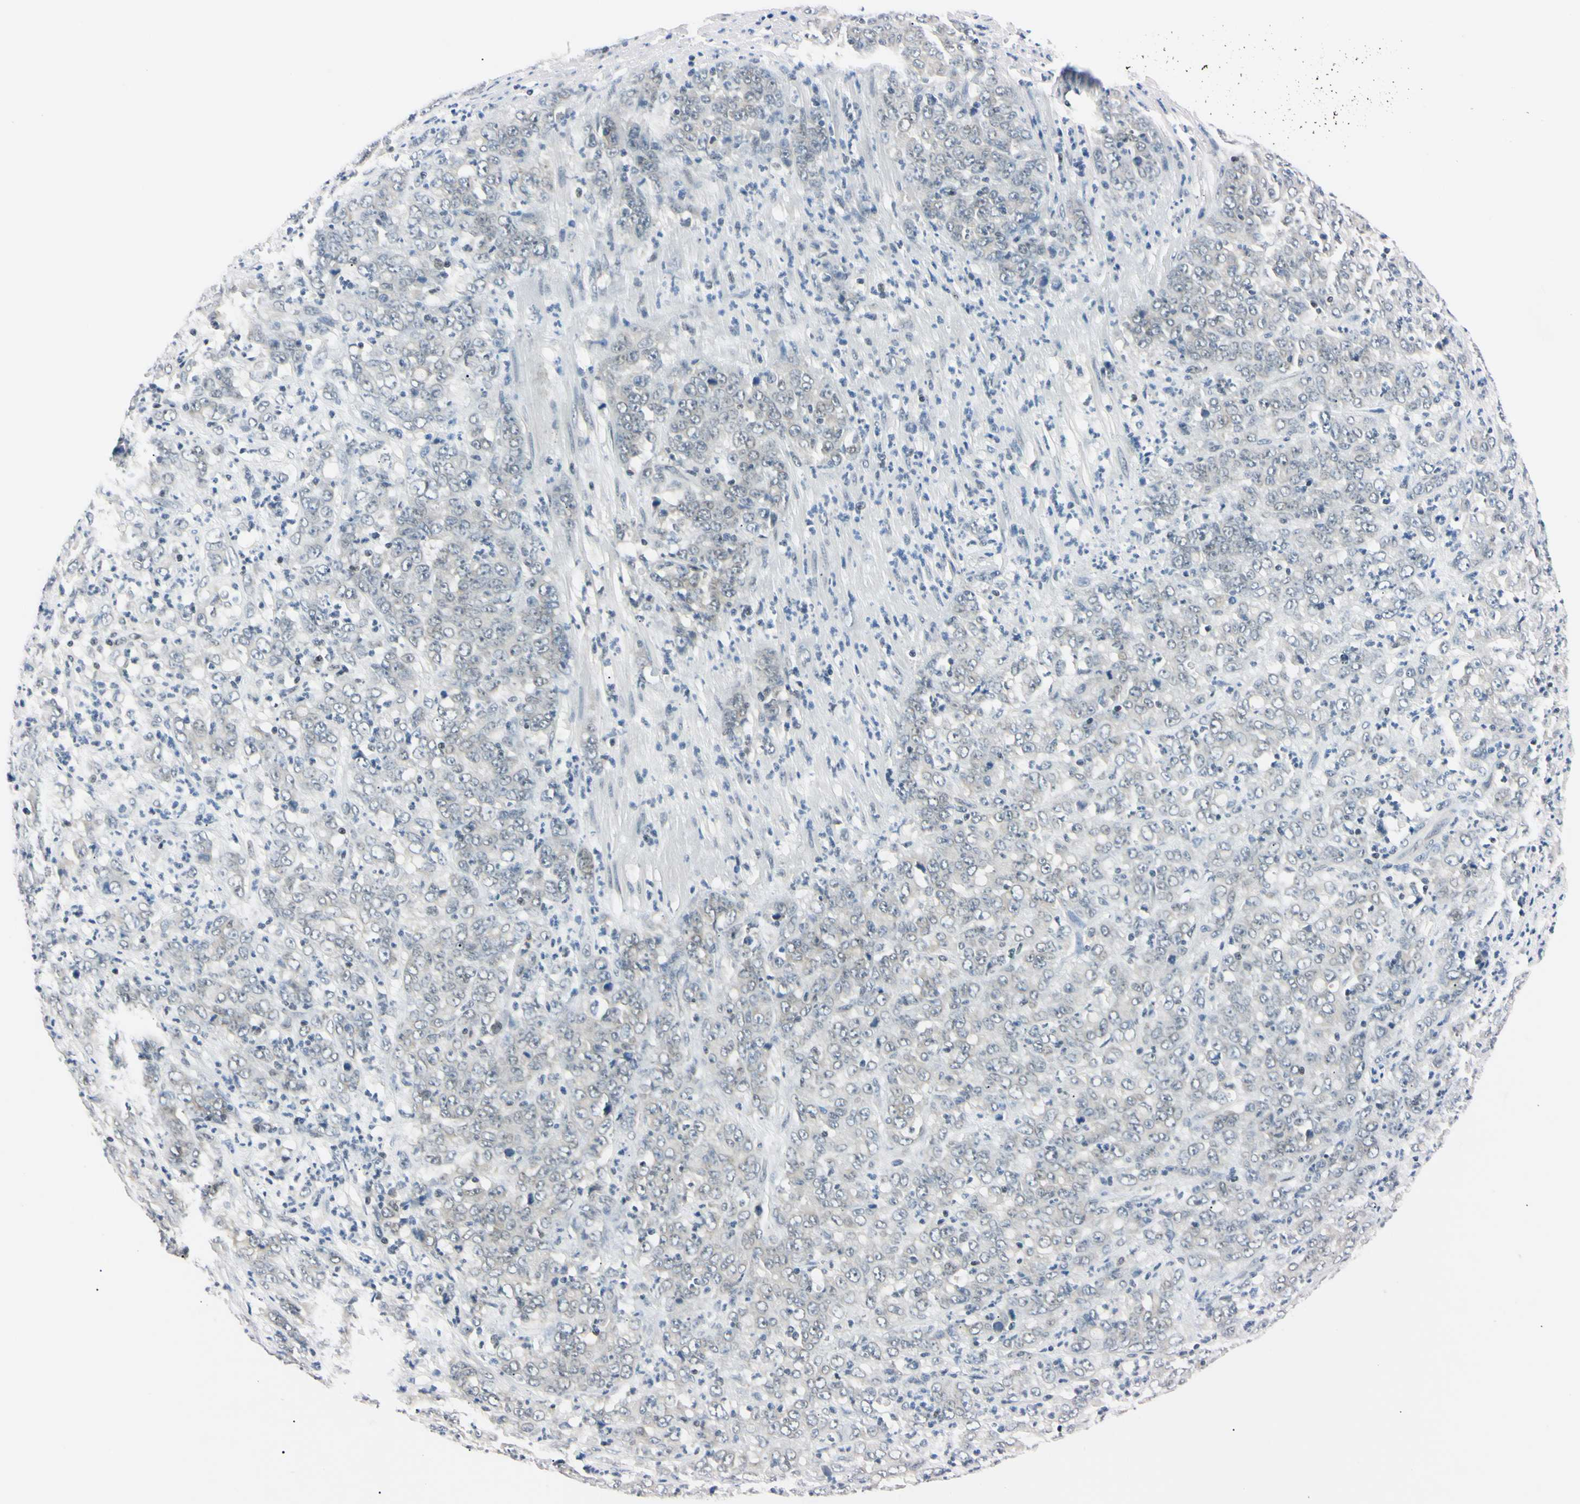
{"staining": {"intensity": "negative", "quantity": "none", "location": "none"}, "tissue": "stomach cancer", "cell_type": "Tumor cells", "image_type": "cancer", "snomed": [{"axis": "morphology", "description": "Adenocarcinoma, NOS"}, {"axis": "topography", "description": "Stomach, lower"}], "caption": "Immunohistochemistry of stomach cancer (adenocarcinoma) demonstrates no staining in tumor cells.", "gene": "C1orf174", "patient": {"sex": "female", "age": 71}}